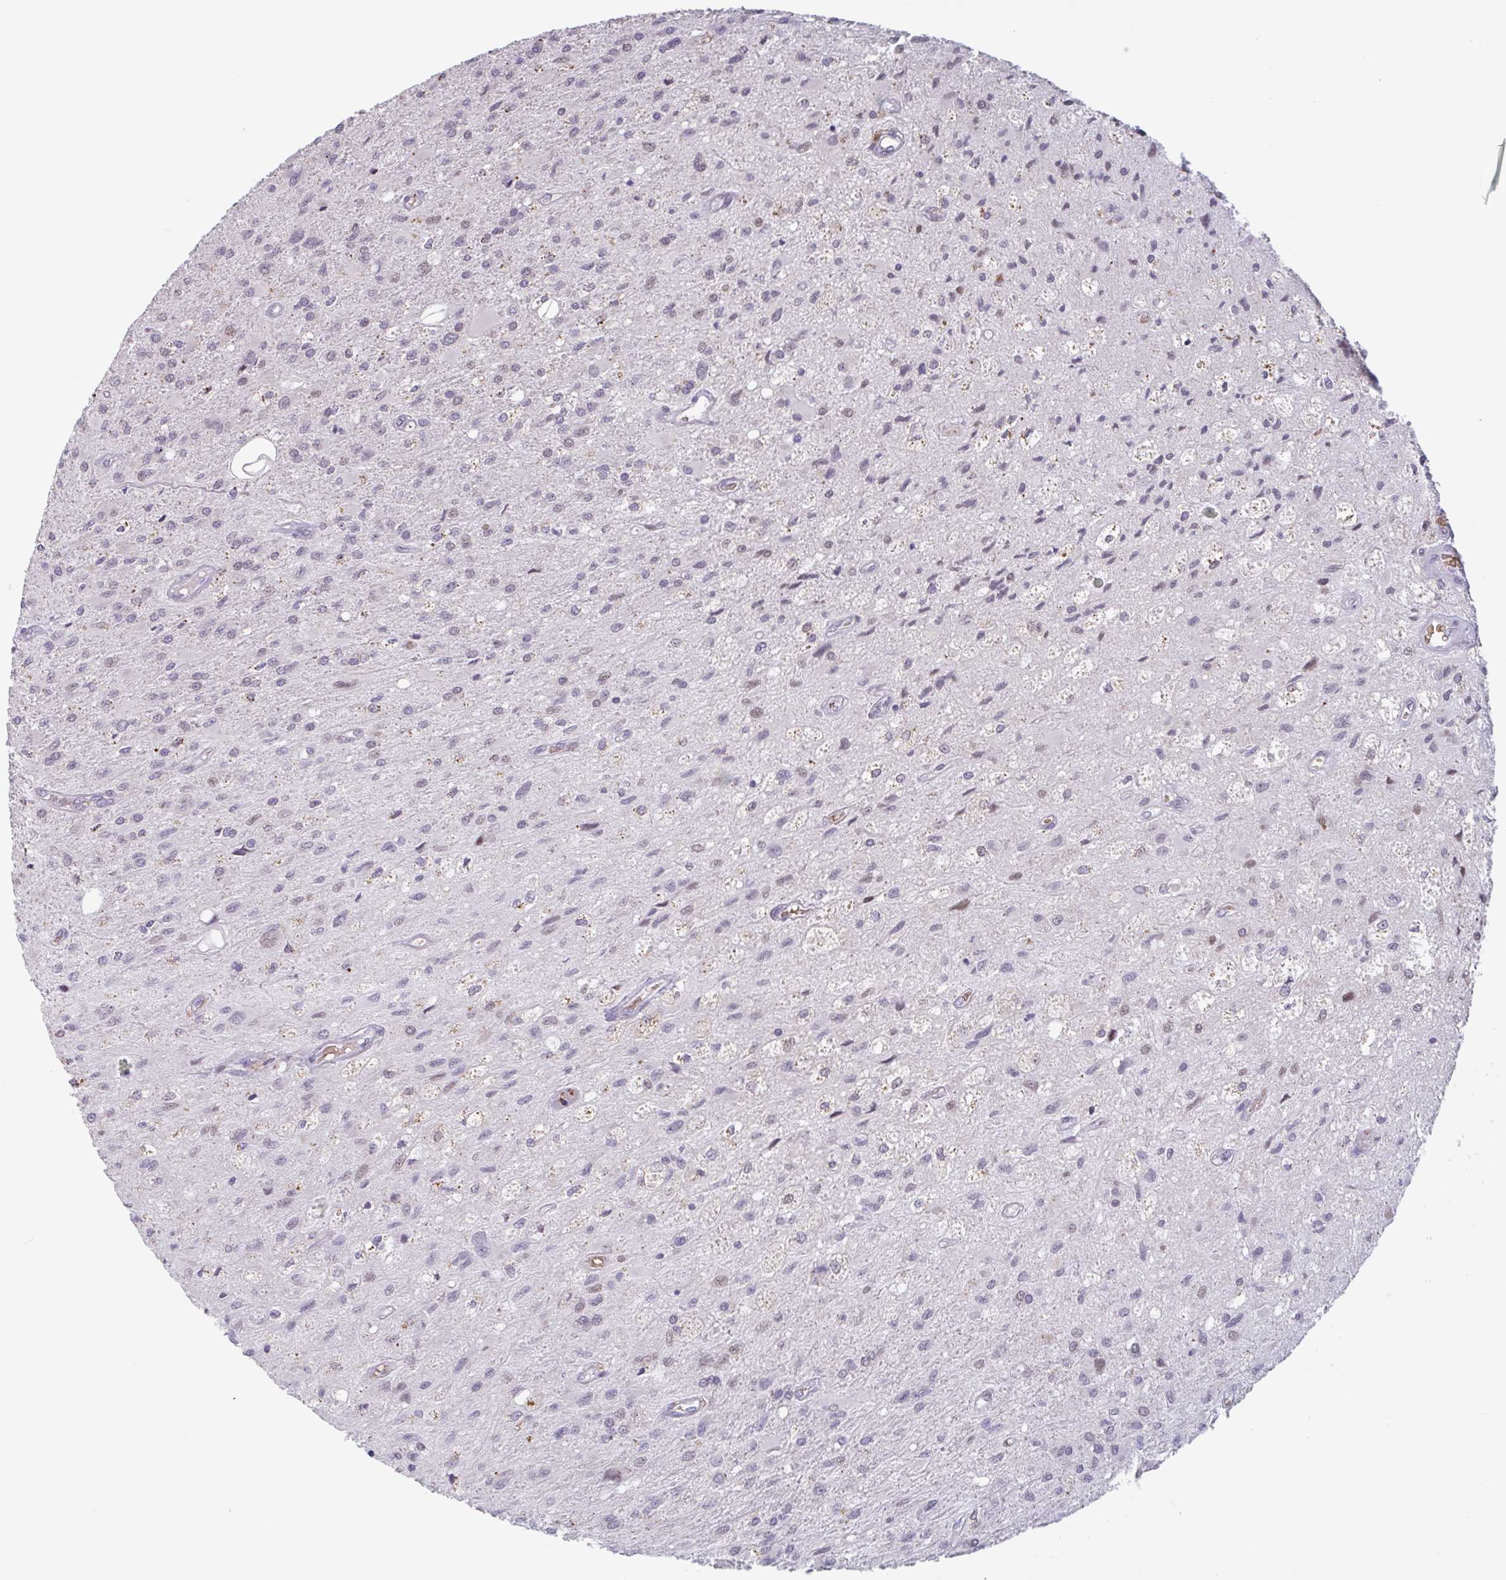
{"staining": {"intensity": "weak", "quantity": "25%-75%", "location": "nuclear"}, "tissue": "glioma", "cell_type": "Tumor cells", "image_type": "cancer", "snomed": [{"axis": "morphology", "description": "Glioma, malignant, High grade"}, {"axis": "topography", "description": "Brain"}], "caption": "Human glioma stained with a protein marker shows weak staining in tumor cells.", "gene": "RHAG", "patient": {"sex": "female", "age": 70}}